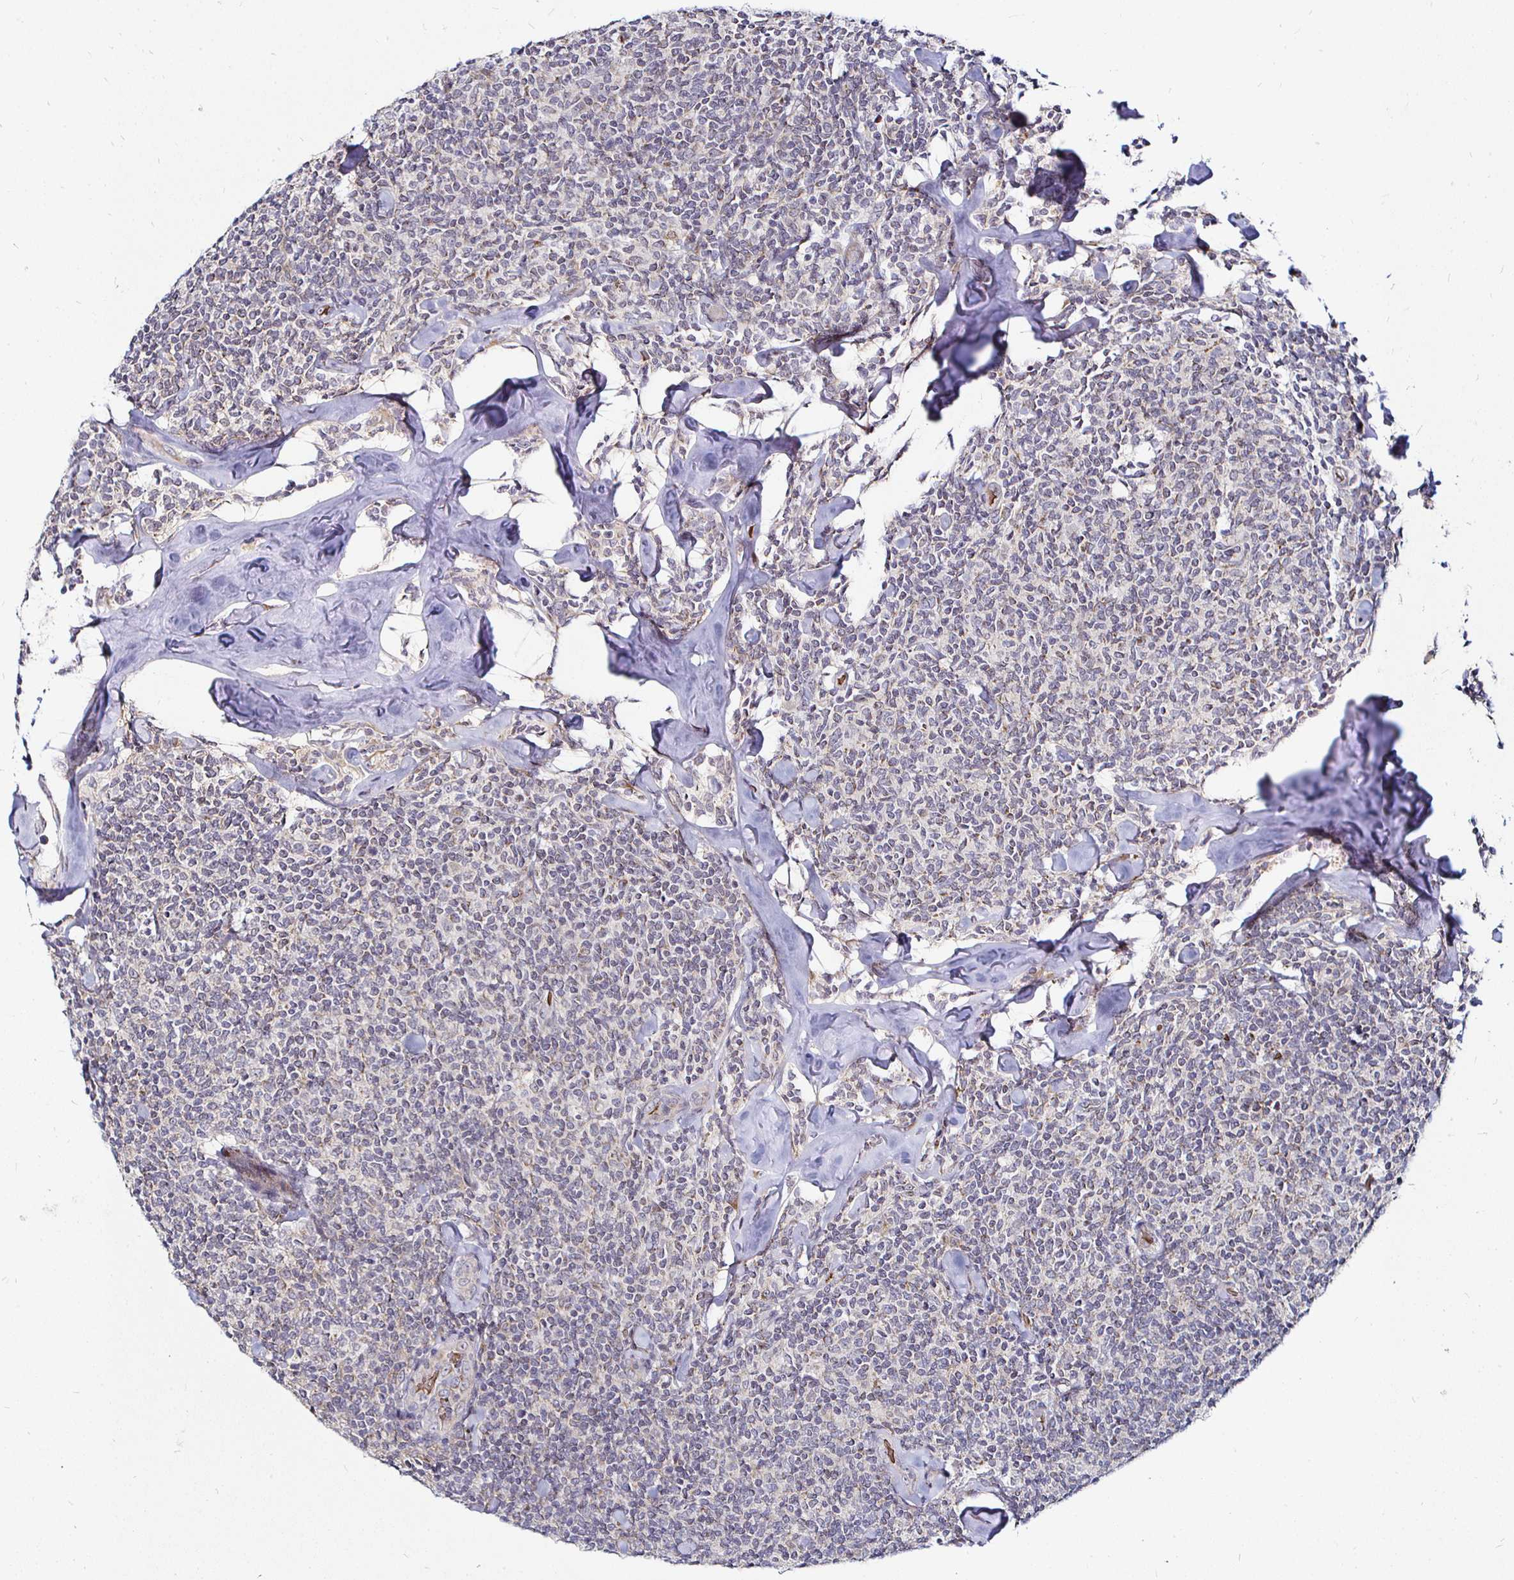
{"staining": {"intensity": "negative", "quantity": "none", "location": "none"}, "tissue": "lymphoma", "cell_type": "Tumor cells", "image_type": "cancer", "snomed": [{"axis": "morphology", "description": "Malignant lymphoma, non-Hodgkin's type, Low grade"}, {"axis": "topography", "description": "Lymph node"}], "caption": "Immunohistochemistry (IHC) photomicrograph of low-grade malignant lymphoma, non-Hodgkin's type stained for a protein (brown), which reveals no staining in tumor cells.", "gene": "ATG3", "patient": {"sex": "female", "age": 56}}